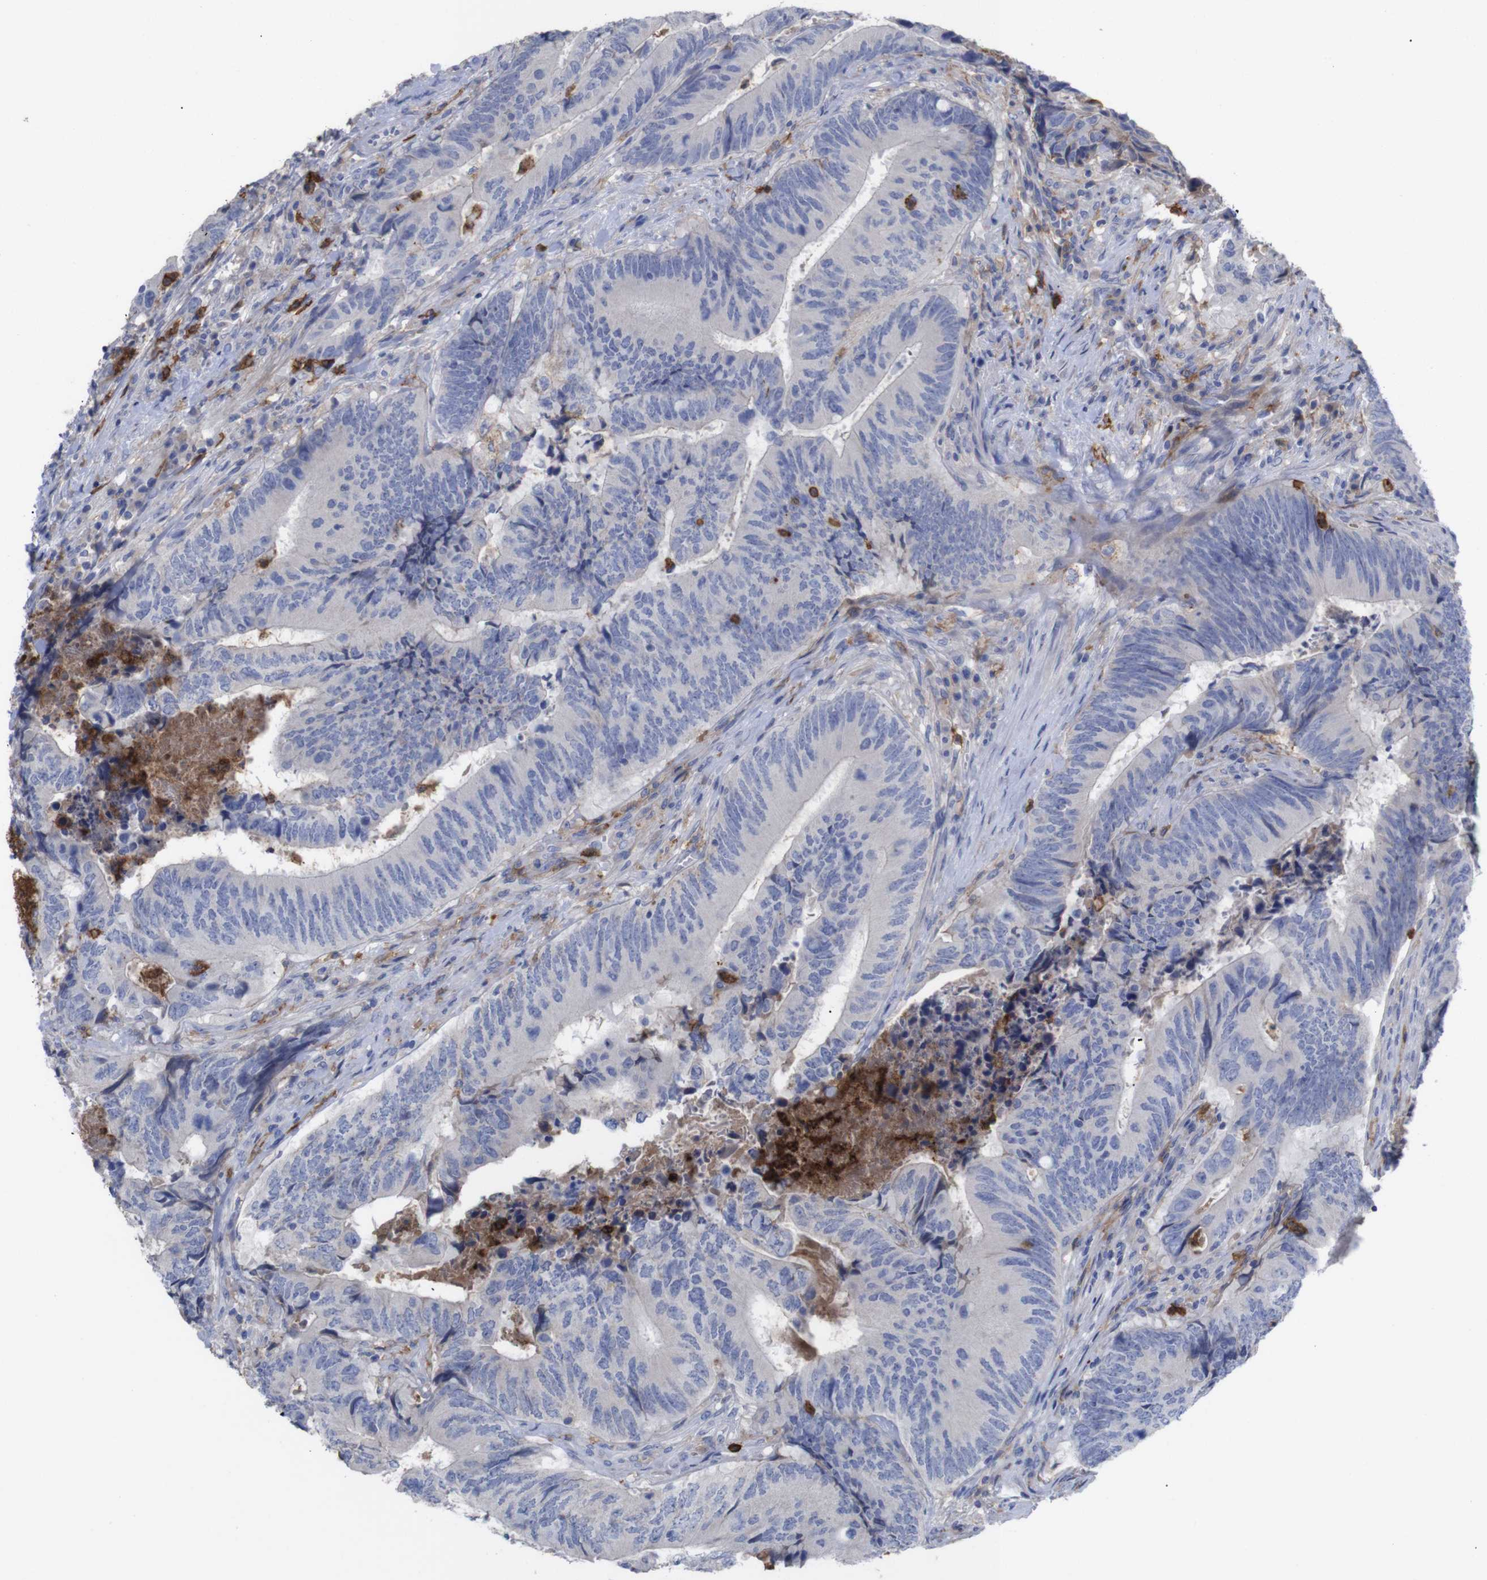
{"staining": {"intensity": "negative", "quantity": "none", "location": "none"}, "tissue": "colorectal cancer", "cell_type": "Tumor cells", "image_type": "cancer", "snomed": [{"axis": "morphology", "description": "Normal tissue, NOS"}, {"axis": "morphology", "description": "Adenocarcinoma, NOS"}, {"axis": "topography", "description": "Colon"}], "caption": "There is no significant expression in tumor cells of colorectal adenocarcinoma.", "gene": "C5AR1", "patient": {"sex": "male", "age": 56}}